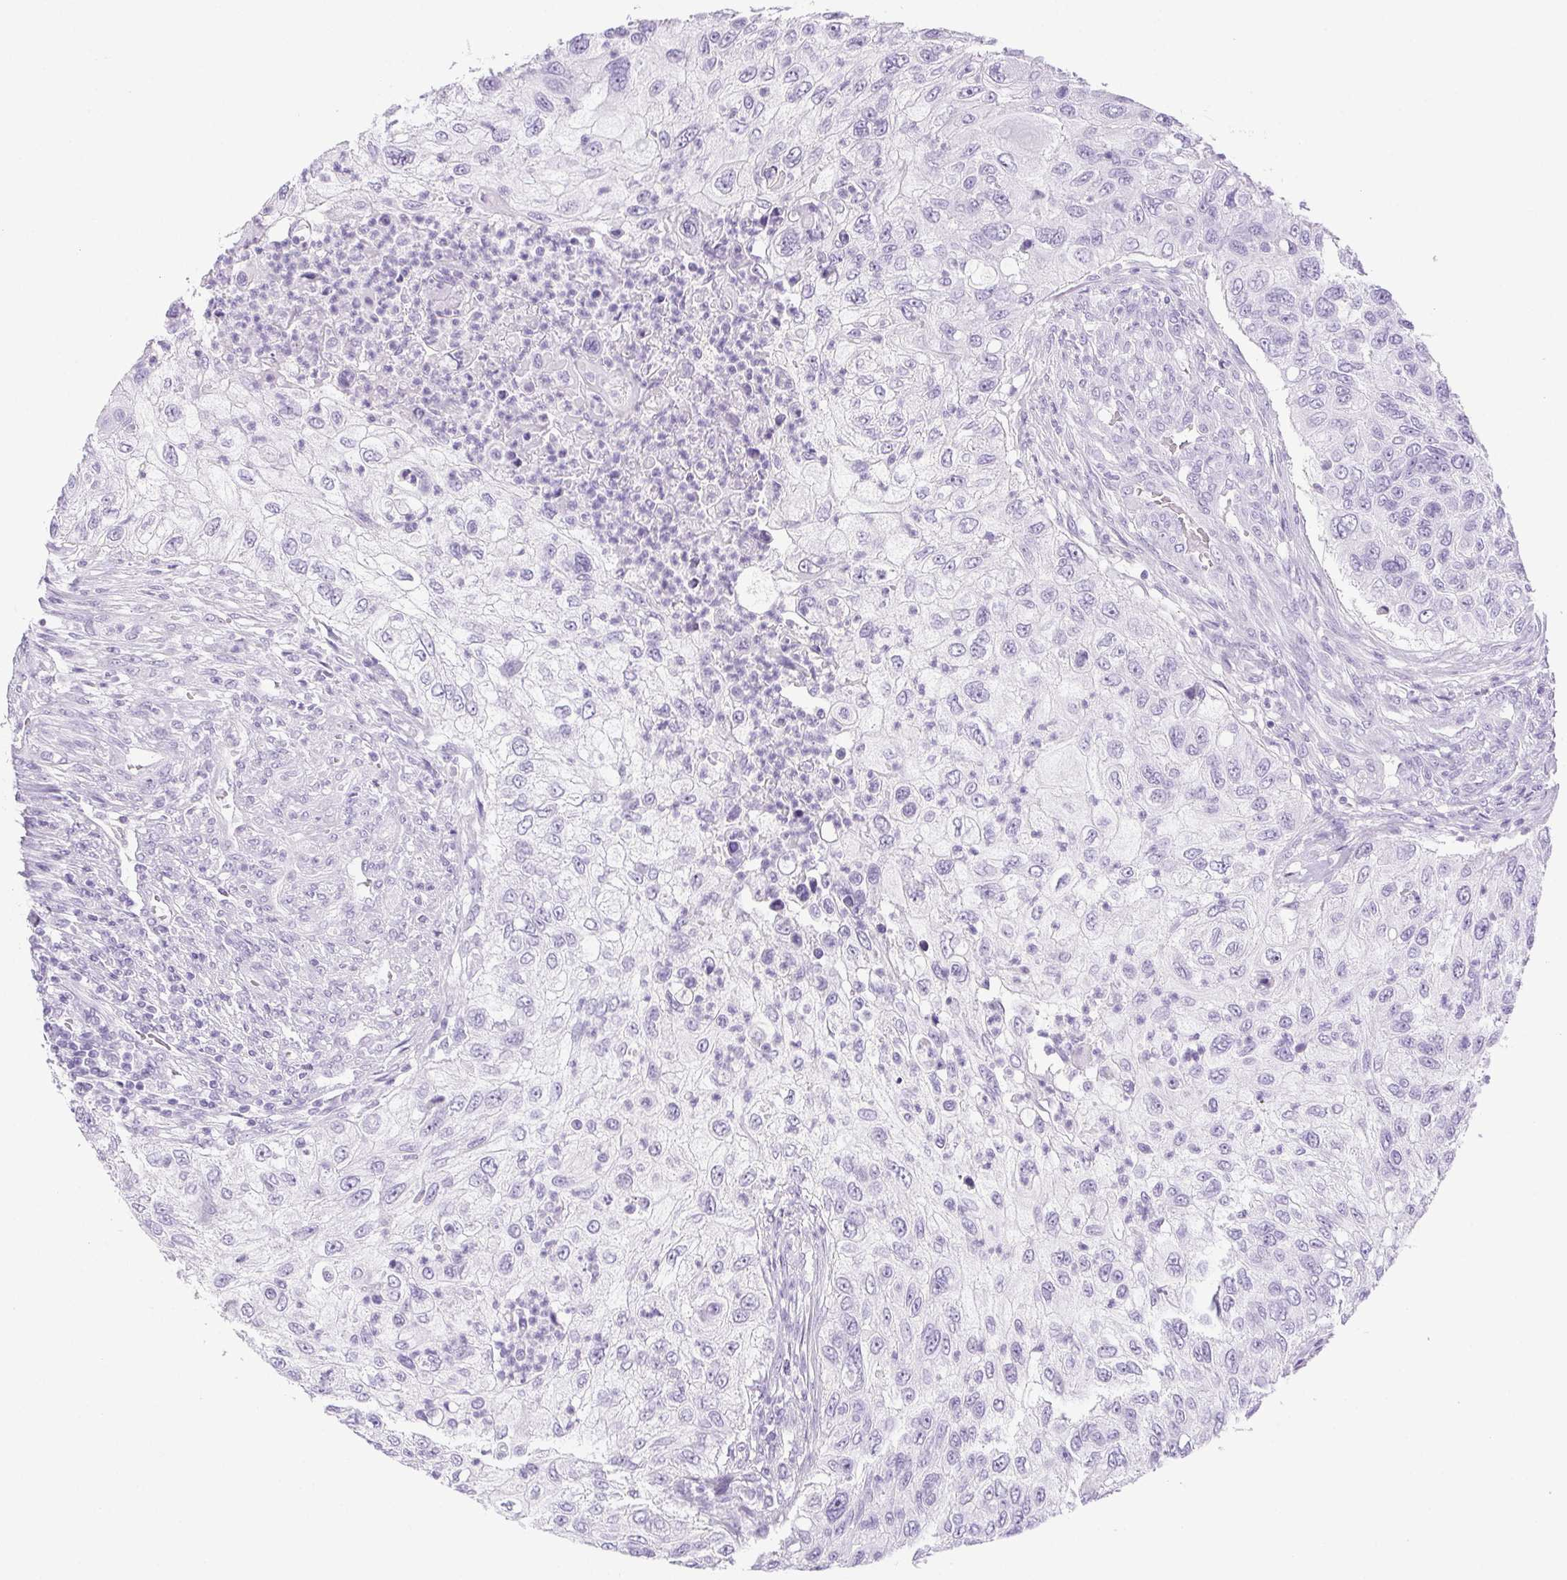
{"staining": {"intensity": "negative", "quantity": "none", "location": "none"}, "tissue": "urothelial cancer", "cell_type": "Tumor cells", "image_type": "cancer", "snomed": [{"axis": "morphology", "description": "Urothelial carcinoma, High grade"}, {"axis": "topography", "description": "Urinary bladder"}], "caption": "High power microscopy micrograph of an IHC histopathology image of high-grade urothelial carcinoma, revealing no significant positivity in tumor cells. The staining was performed using DAB to visualize the protein expression in brown, while the nuclei were stained in blue with hematoxylin (Magnification: 20x).", "gene": "HLA-G", "patient": {"sex": "female", "age": 60}}